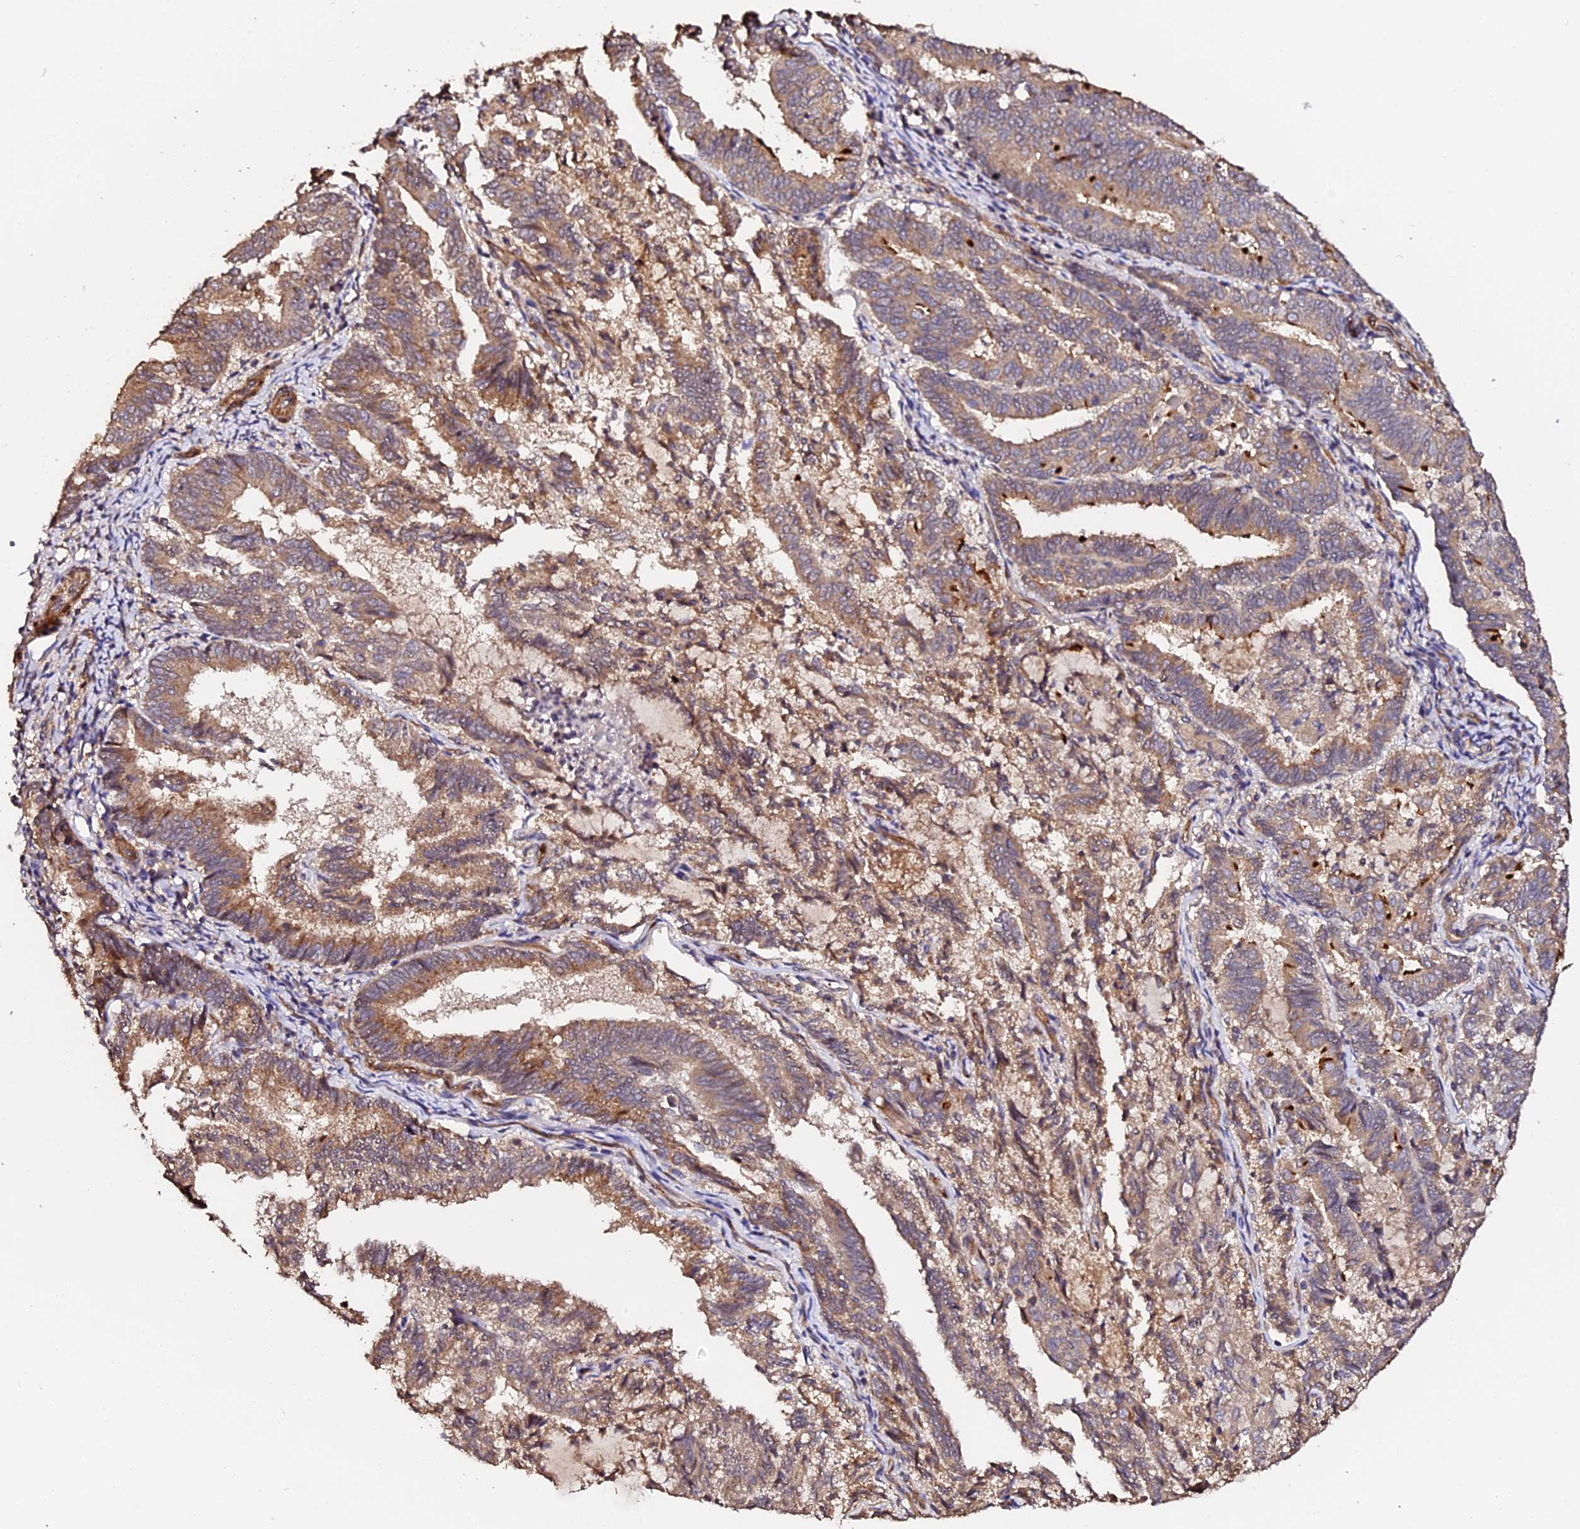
{"staining": {"intensity": "moderate", "quantity": "25%-75%", "location": "cytoplasmic/membranous"}, "tissue": "endometrial cancer", "cell_type": "Tumor cells", "image_type": "cancer", "snomed": [{"axis": "morphology", "description": "Adenocarcinoma, NOS"}, {"axis": "topography", "description": "Endometrium"}], "caption": "This micrograph reveals adenocarcinoma (endometrial) stained with IHC to label a protein in brown. The cytoplasmic/membranous of tumor cells show moderate positivity for the protein. Nuclei are counter-stained blue.", "gene": "TDO2", "patient": {"sex": "female", "age": 80}}